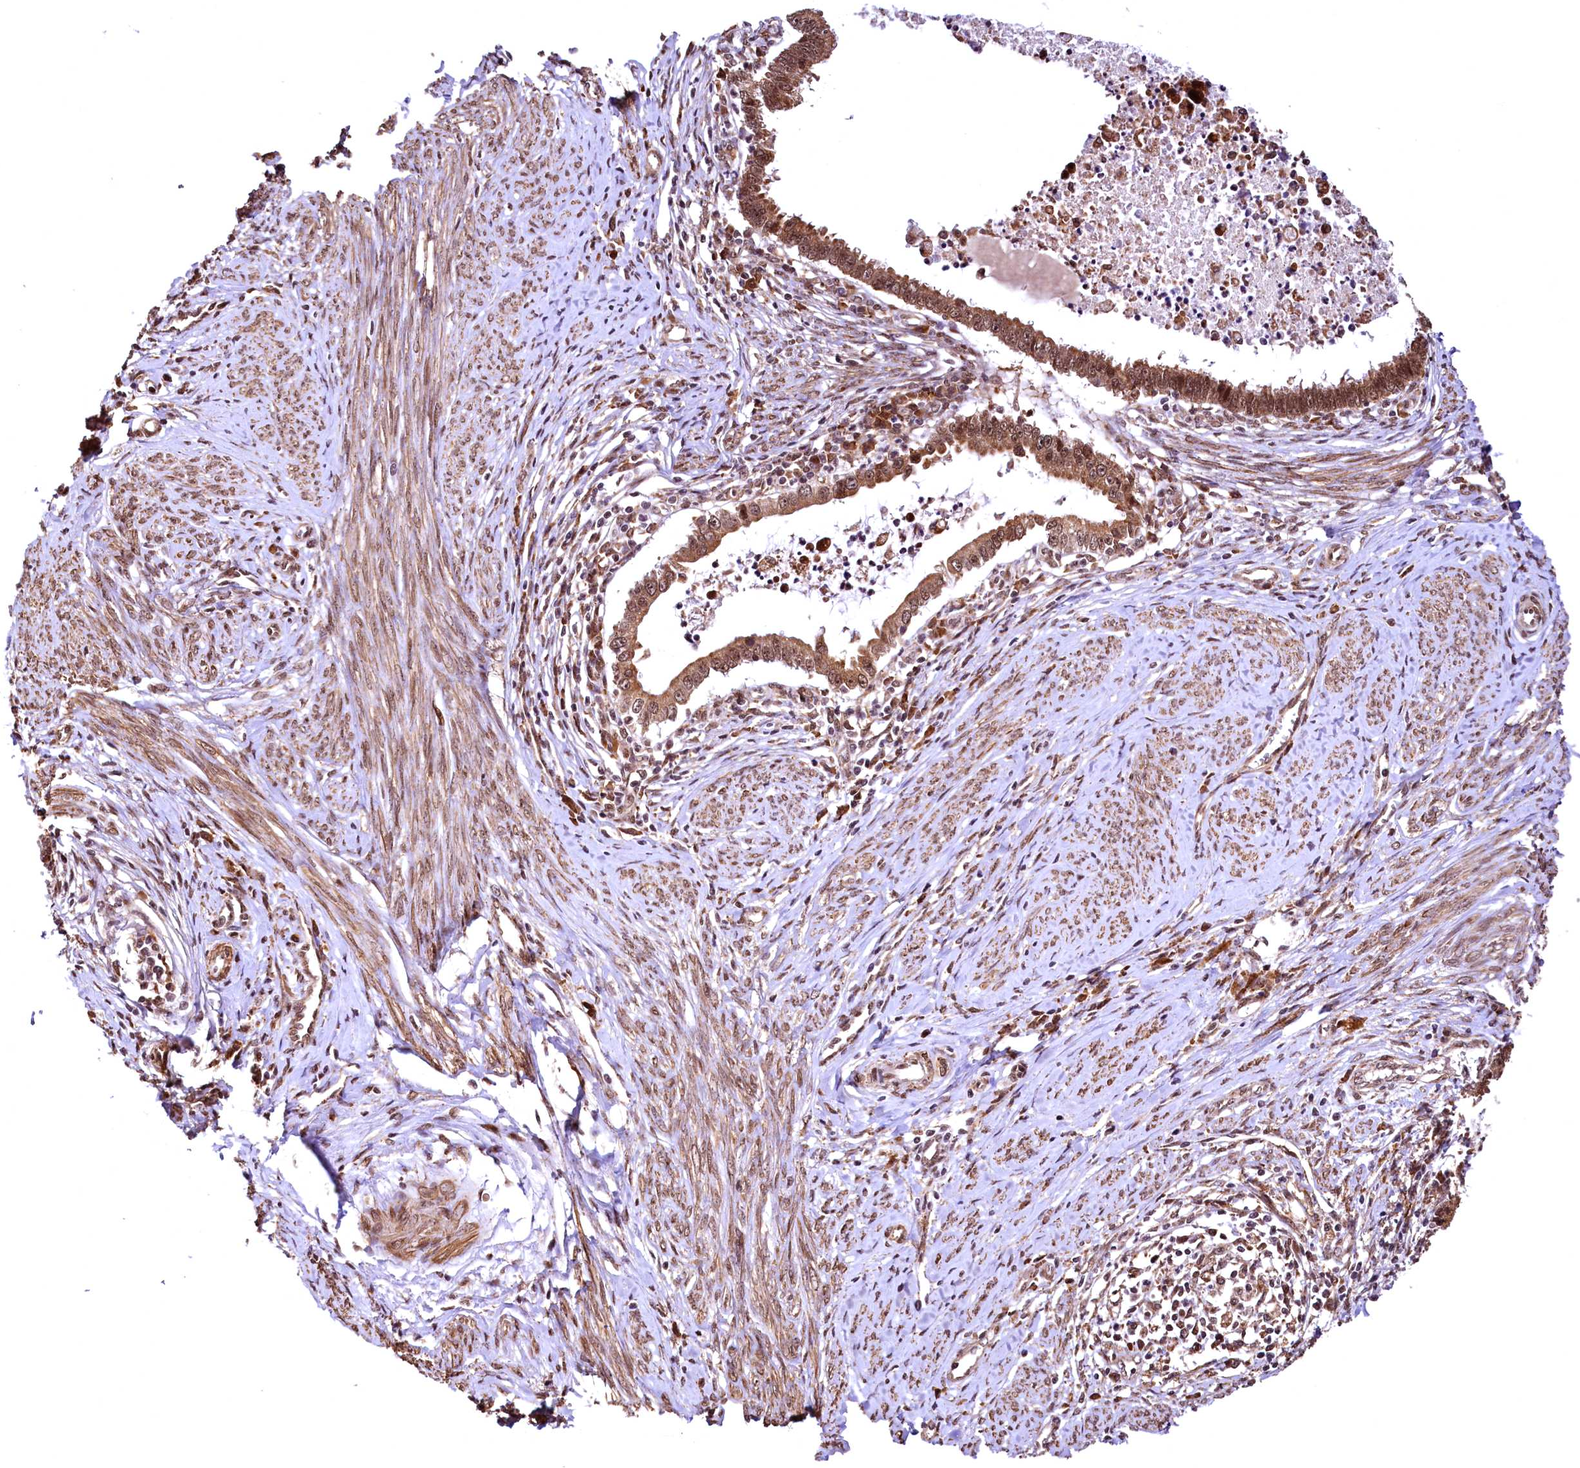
{"staining": {"intensity": "moderate", "quantity": ">75%", "location": "cytoplasmic/membranous,nuclear"}, "tissue": "cervical cancer", "cell_type": "Tumor cells", "image_type": "cancer", "snomed": [{"axis": "morphology", "description": "Adenocarcinoma, NOS"}, {"axis": "topography", "description": "Cervix"}], "caption": "Cervical adenocarcinoma was stained to show a protein in brown. There is medium levels of moderate cytoplasmic/membranous and nuclear expression in about >75% of tumor cells. The staining is performed using DAB brown chromogen to label protein expression. The nuclei are counter-stained blue using hematoxylin.", "gene": "PDS5B", "patient": {"sex": "female", "age": 36}}